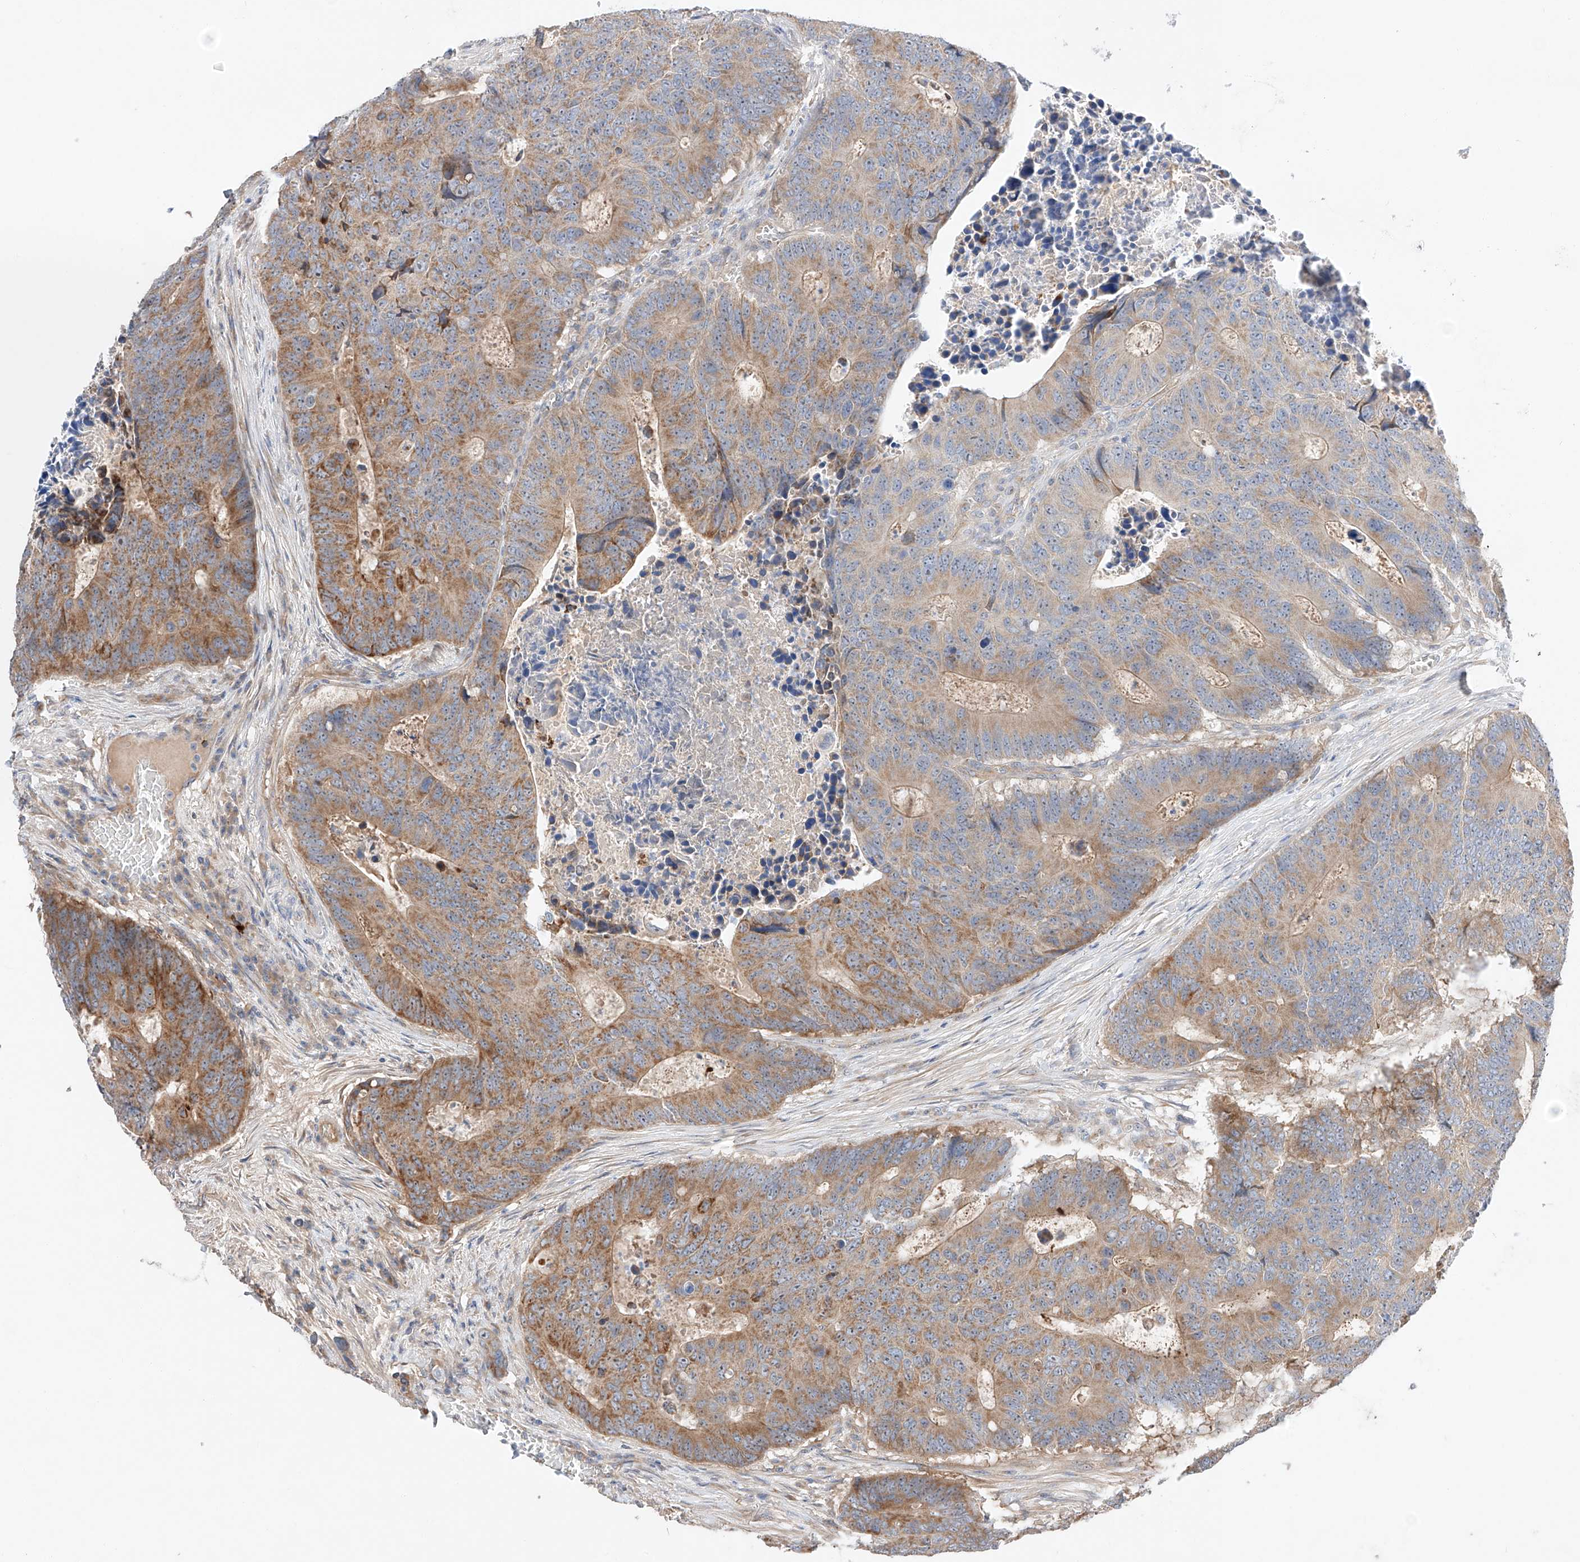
{"staining": {"intensity": "moderate", "quantity": ">75%", "location": "cytoplasmic/membranous"}, "tissue": "colorectal cancer", "cell_type": "Tumor cells", "image_type": "cancer", "snomed": [{"axis": "morphology", "description": "Adenocarcinoma, NOS"}, {"axis": "topography", "description": "Colon"}], "caption": "A medium amount of moderate cytoplasmic/membranous expression is seen in approximately >75% of tumor cells in colorectal cancer (adenocarcinoma) tissue.", "gene": "RUSC1", "patient": {"sex": "male", "age": 87}}